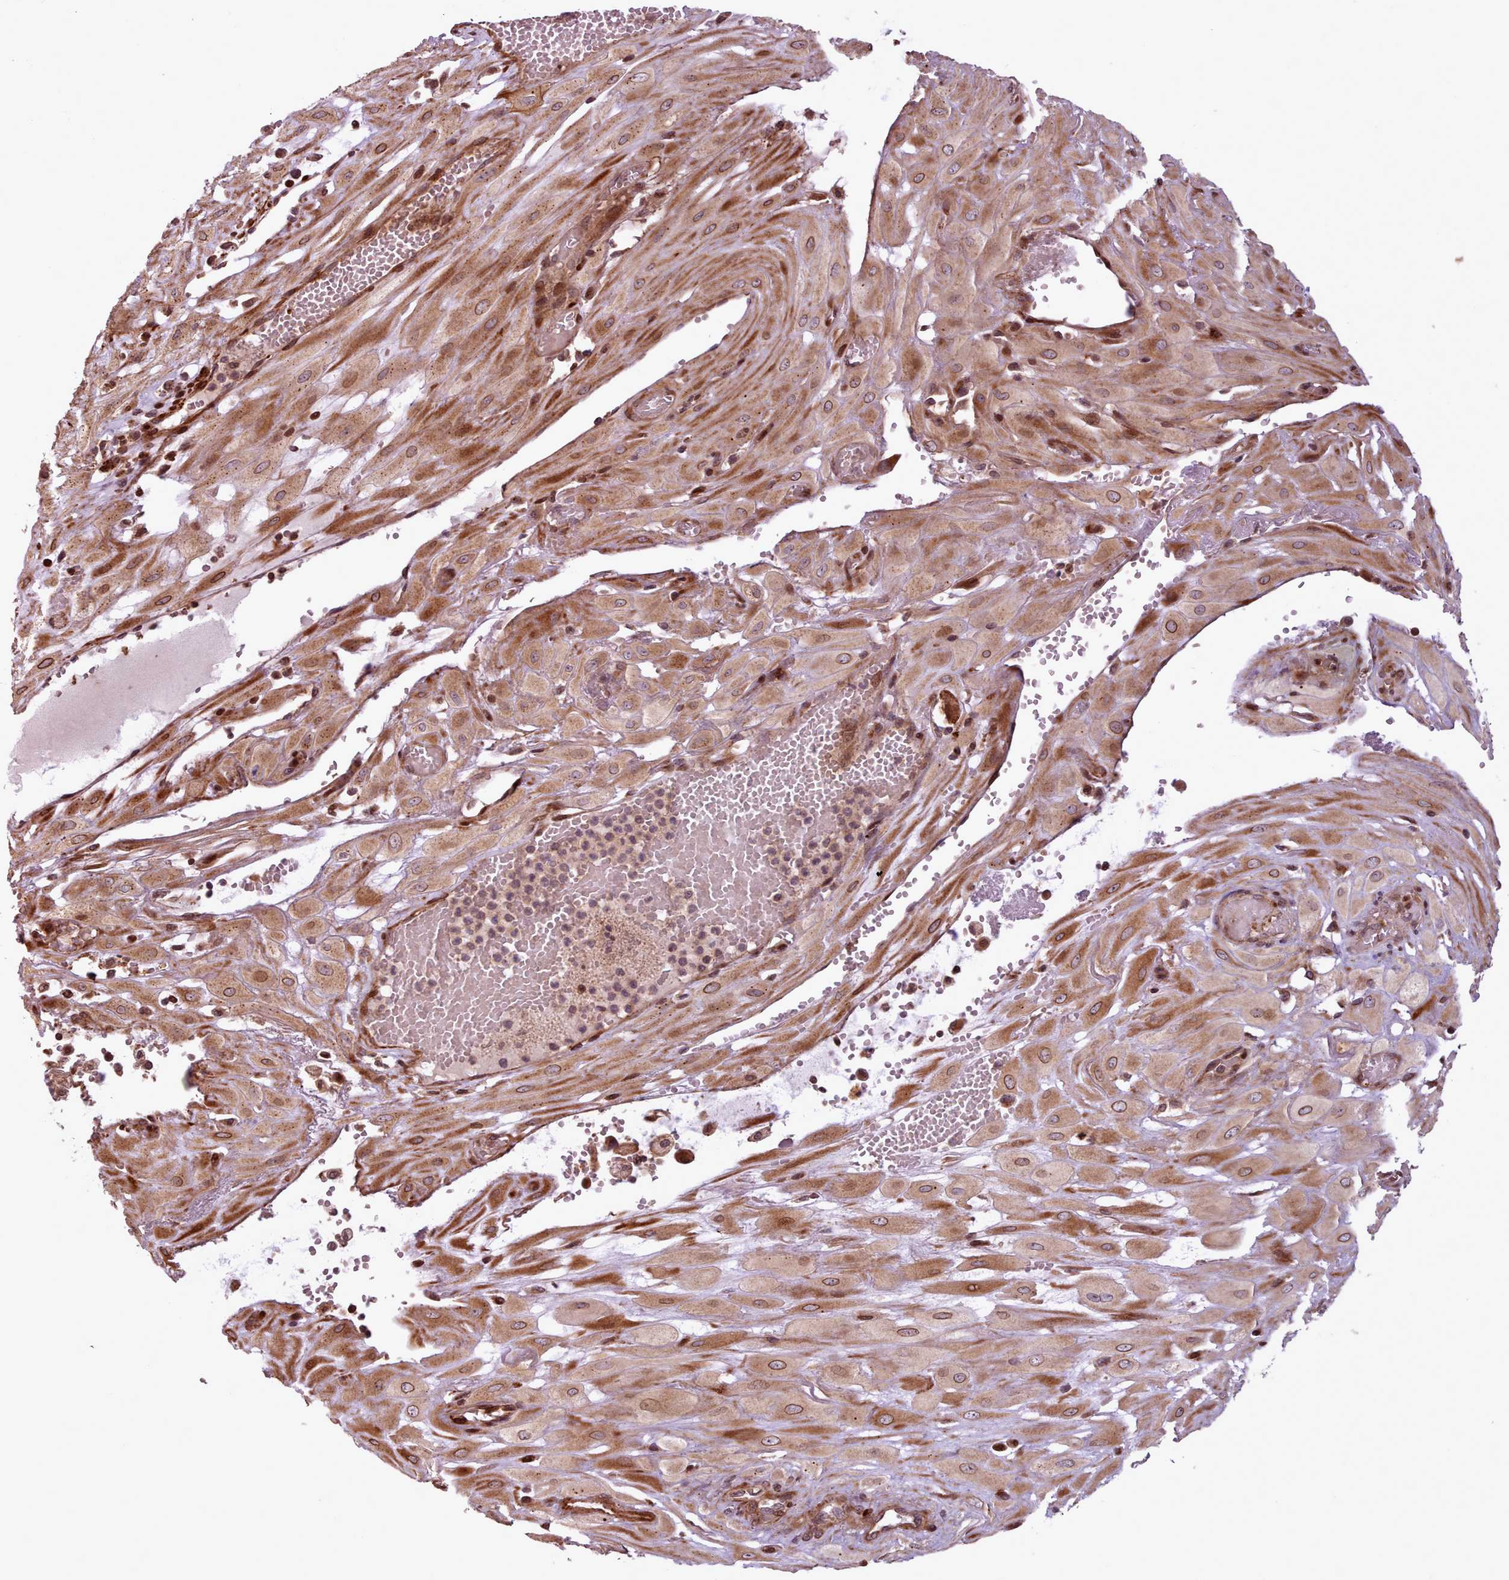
{"staining": {"intensity": "moderate", "quantity": ">75%", "location": "cytoplasmic/membranous,nuclear"}, "tissue": "cervical cancer", "cell_type": "Tumor cells", "image_type": "cancer", "snomed": [{"axis": "morphology", "description": "Squamous cell carcinoma, NOS"}, {"axis": "topography", "description": "Cervix"}], "caption": "Brown immunohistochemical staining in cervical cancer (squamous cell carcinoma) demonstrates moderate cytoplasmic/membranous and nuclear expression in about >75% of tumor cells.", "gene": "NLRP7", "patient": {"sex": "female", "age": 36}}